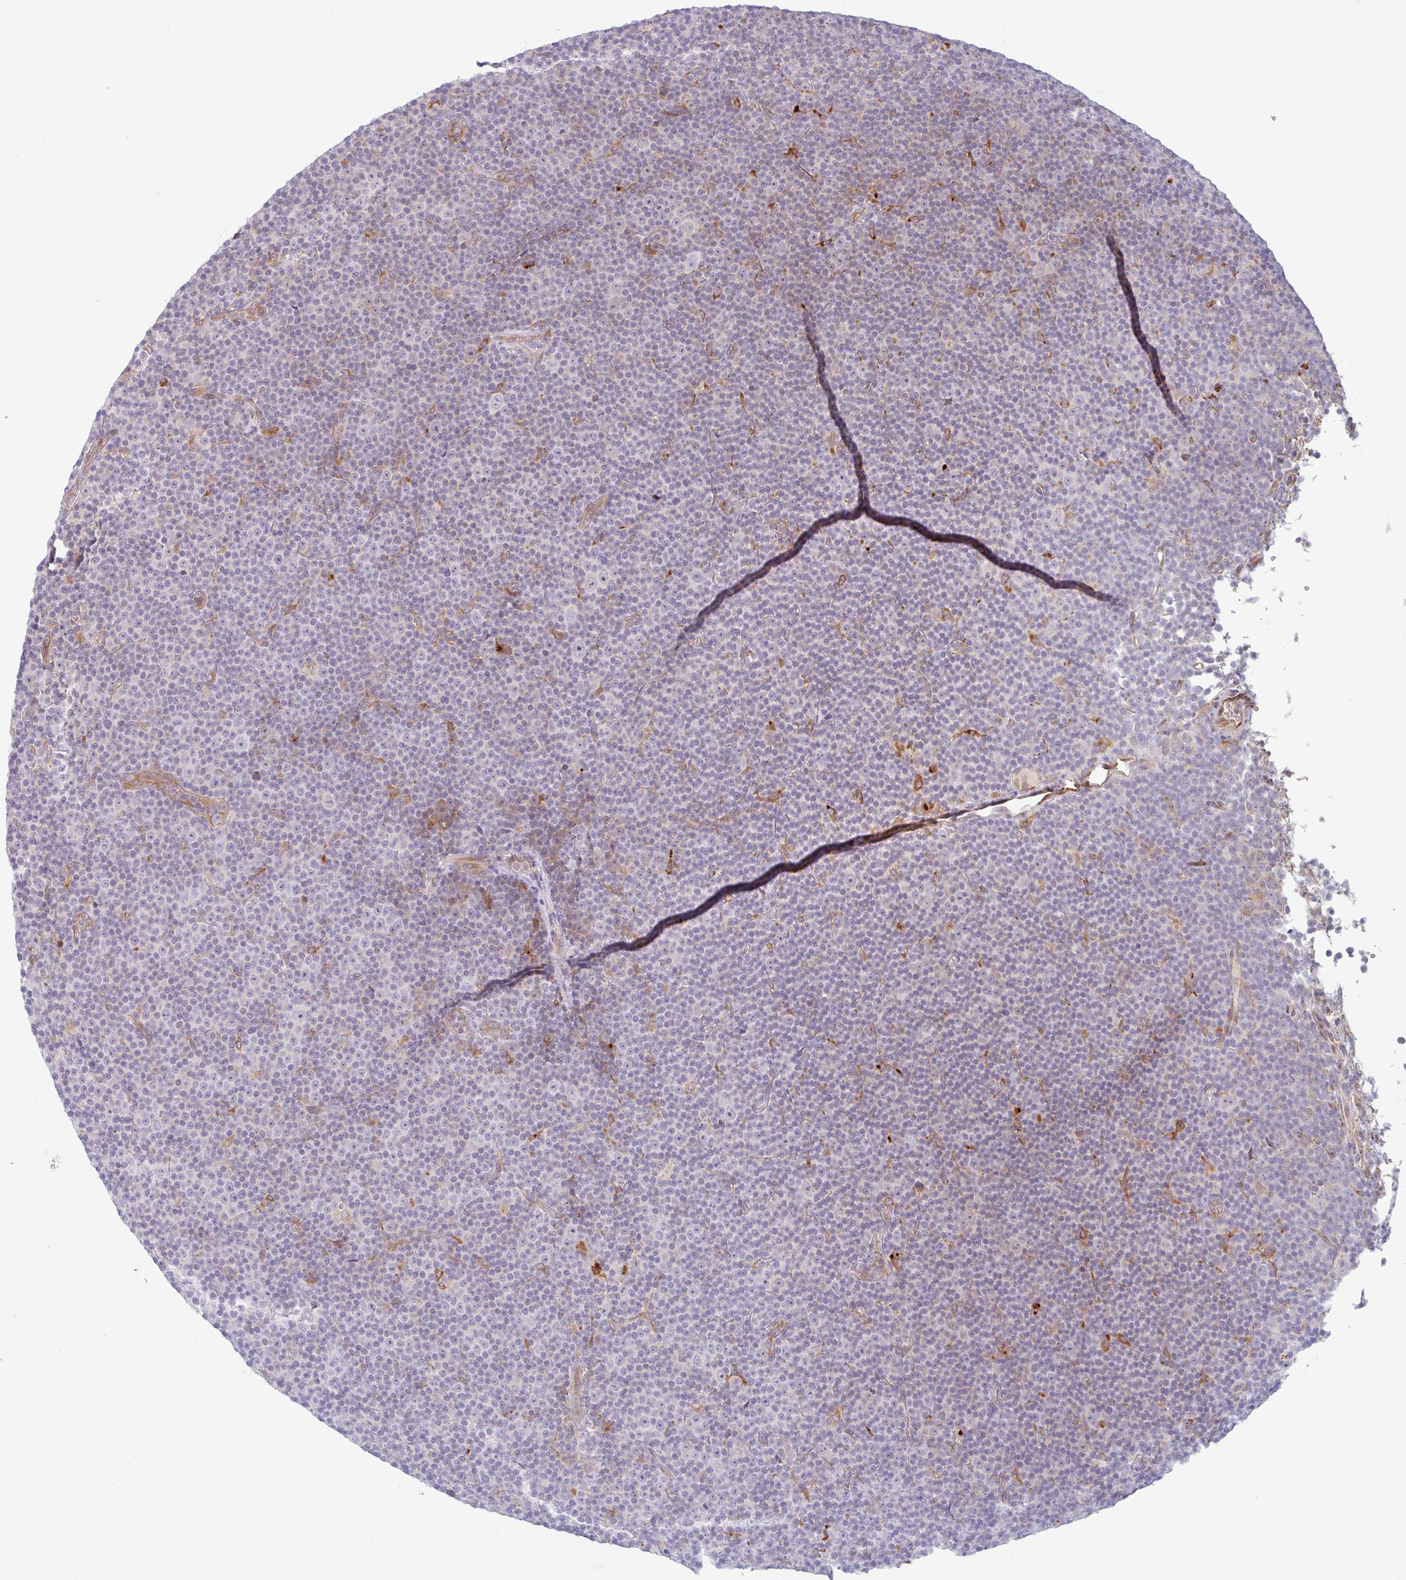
{"staining": {"intensity": "negative", "quantity": "none", "location": "none"}, "tissue": "lymphoma", "cell_type": "Tumor cells", "image_type": "cancer", "snomed": [{"axis": "morphology", "description": "Malignant lymphoma, non-Hodgkin's type, Low grade"}, {"axis": "topography", "description": "Lymph node"}], "caption": "This is a photomicrograph of immunohistochemistry (IHC) staining of lymphoma, which shows no positivity in tumor cells. (Stains: DAB (3,3'-diaminobenzidine) immunohistochemistry with hematoxylin counter stain, Microscopy: brightfield microscopy at high magnification).", "gene": "RIT1", "patient": {"sex": "female", "age": 67}}